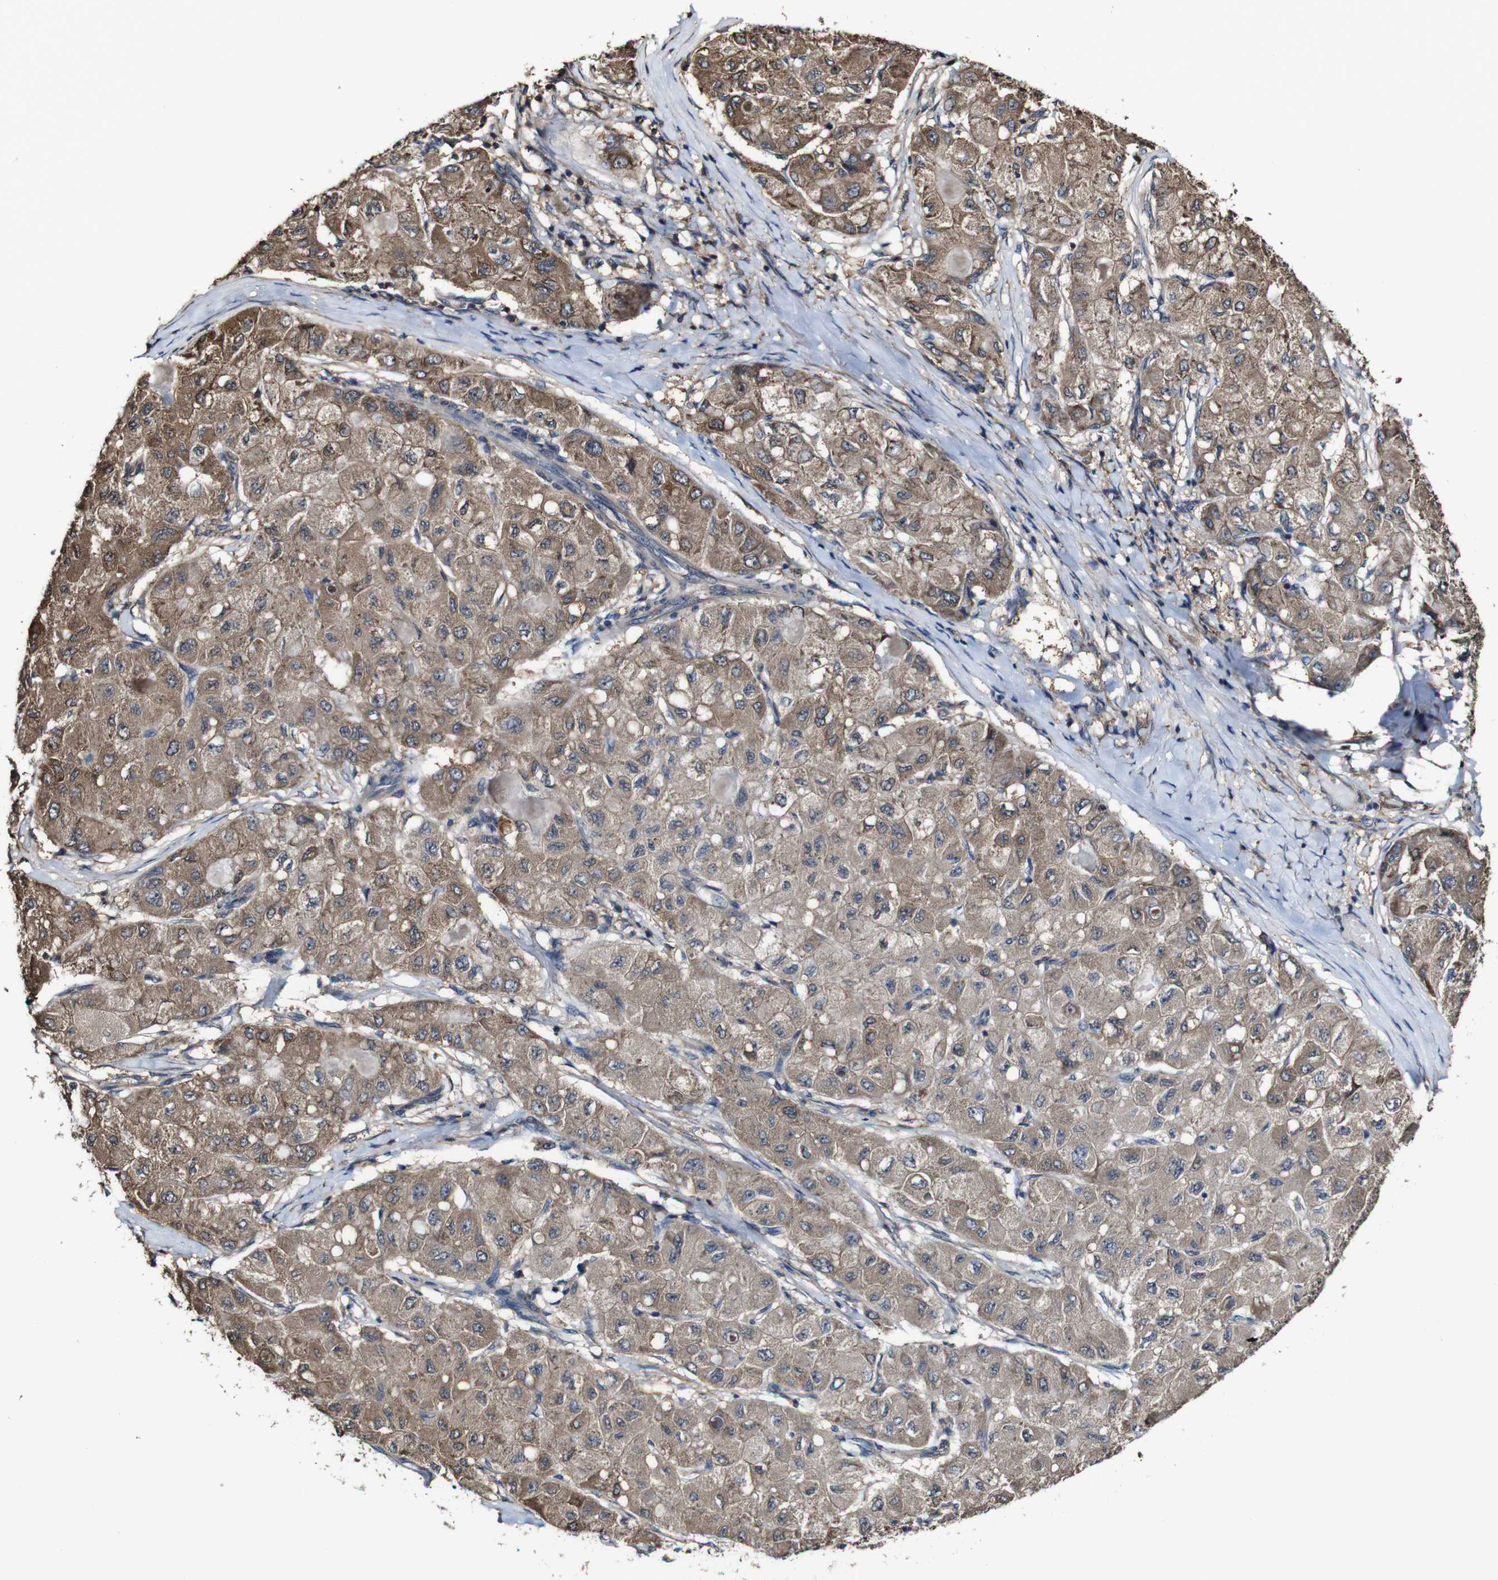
{"staining": {"intensity": "moderate", "quantity": ">75%", "location": "cytoplasmic/membranous"}, "tissue": "liver cancer", "cell_type": "Tumor cells", "image_type": "cancer", "snomed": [{"axis": "morphology", "description": "Carcinoma, Hepatocellular, NOS"}, {"axis": "topography", "description": "Liver"}], "caption": "Protein staining of liver cancer (hepatocellular carcinoma) tissue exhibits moderate cytoplasmic/membranous positivity in about >75% of tumor cells.", "gene": "PTPRR", "patient": {"sex": "male", "age": 80}}